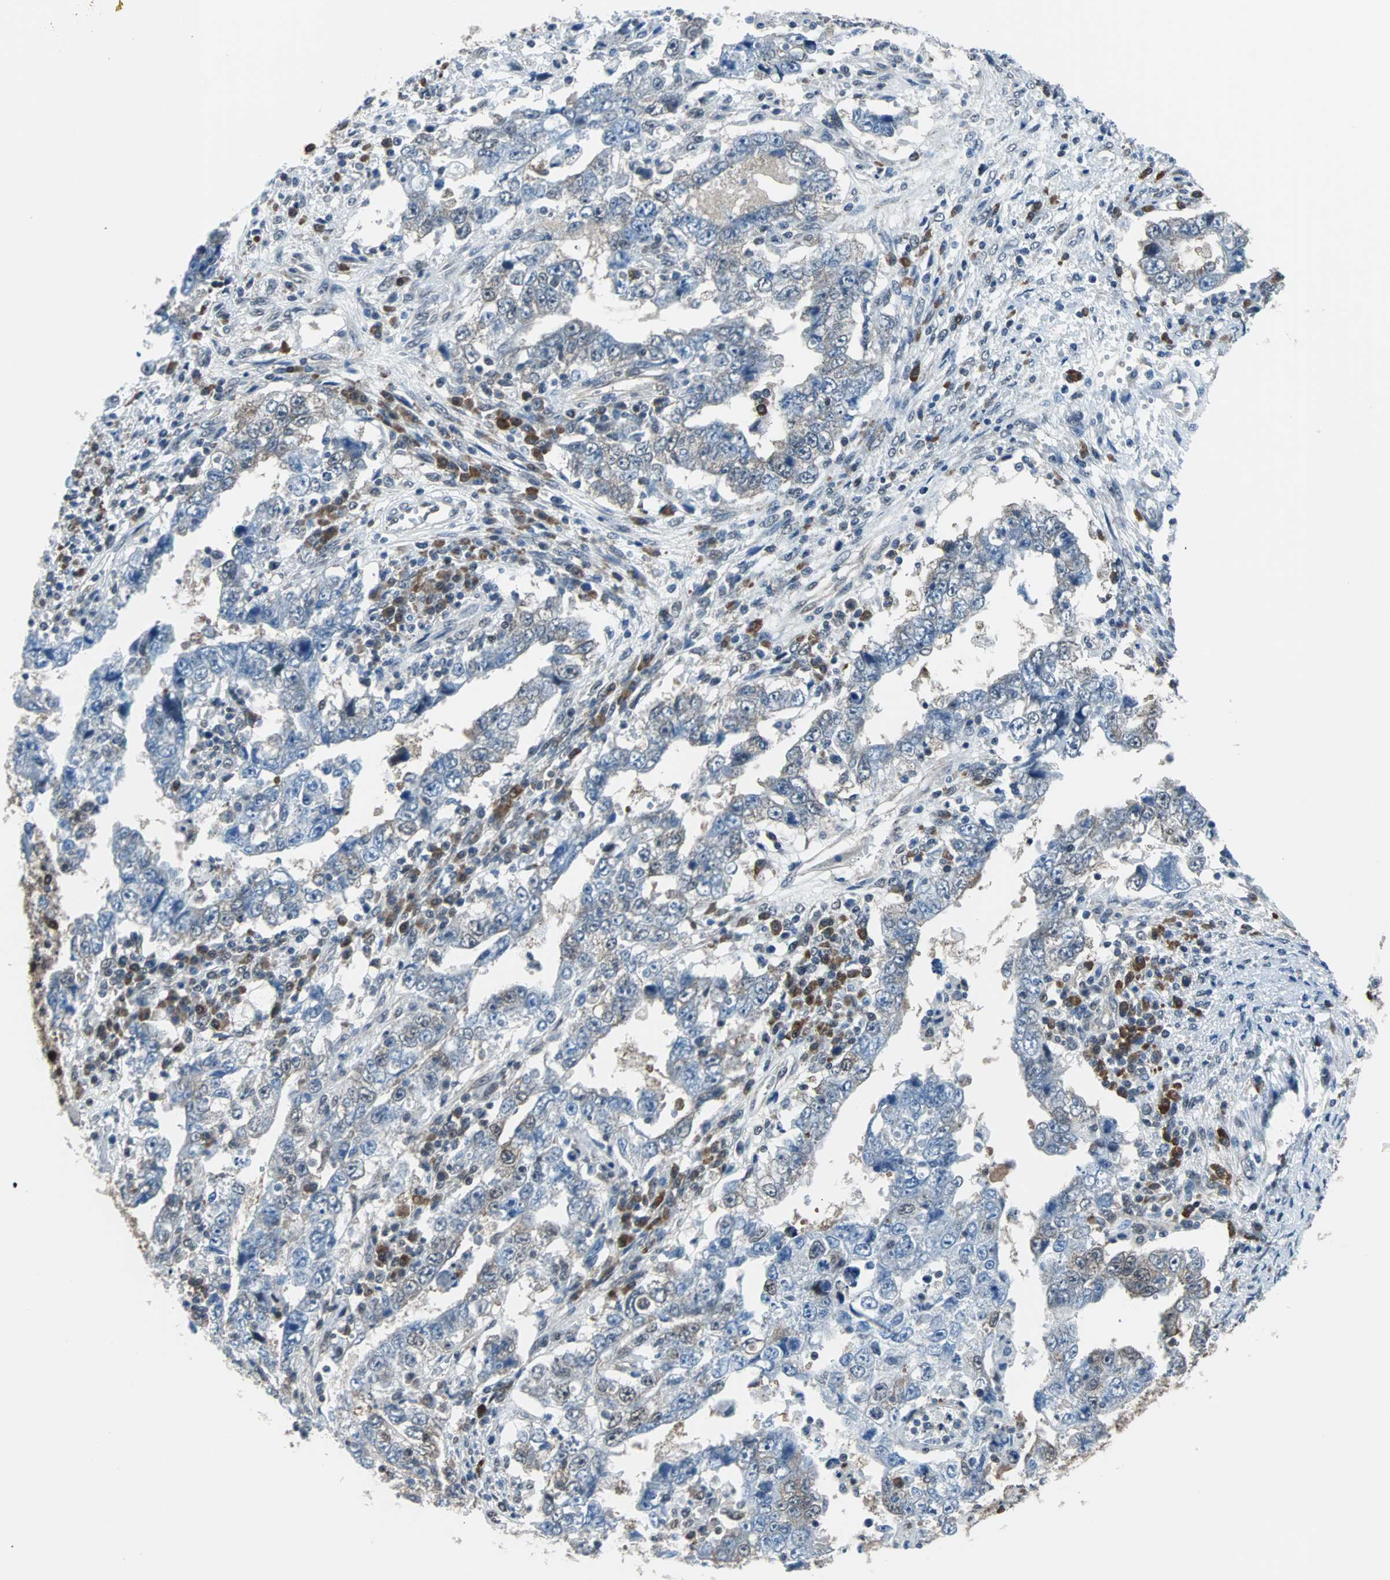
{"staining": {"intensity": "weak", "quantity": "<25%", "location": "cytoplasmic/membranous,nuclear"}, "tissue": "testis cancer", "cell_type": "Tumor cells", "image_type": "cancer", "snomed": [{"axis": "morphology", "description": "Carcinoma, Embryonal, NOS"}, {"axis": "topography", "description": "Testis"}], "caption": "Immunohistochemistry (IHC) image of neoplastic tissue: testis embryonal carcinoma stained with DAB displays no significant protein staining in tumor cells.", "gene": "VCP", "patient": {"sex": "male", "age": 26}}